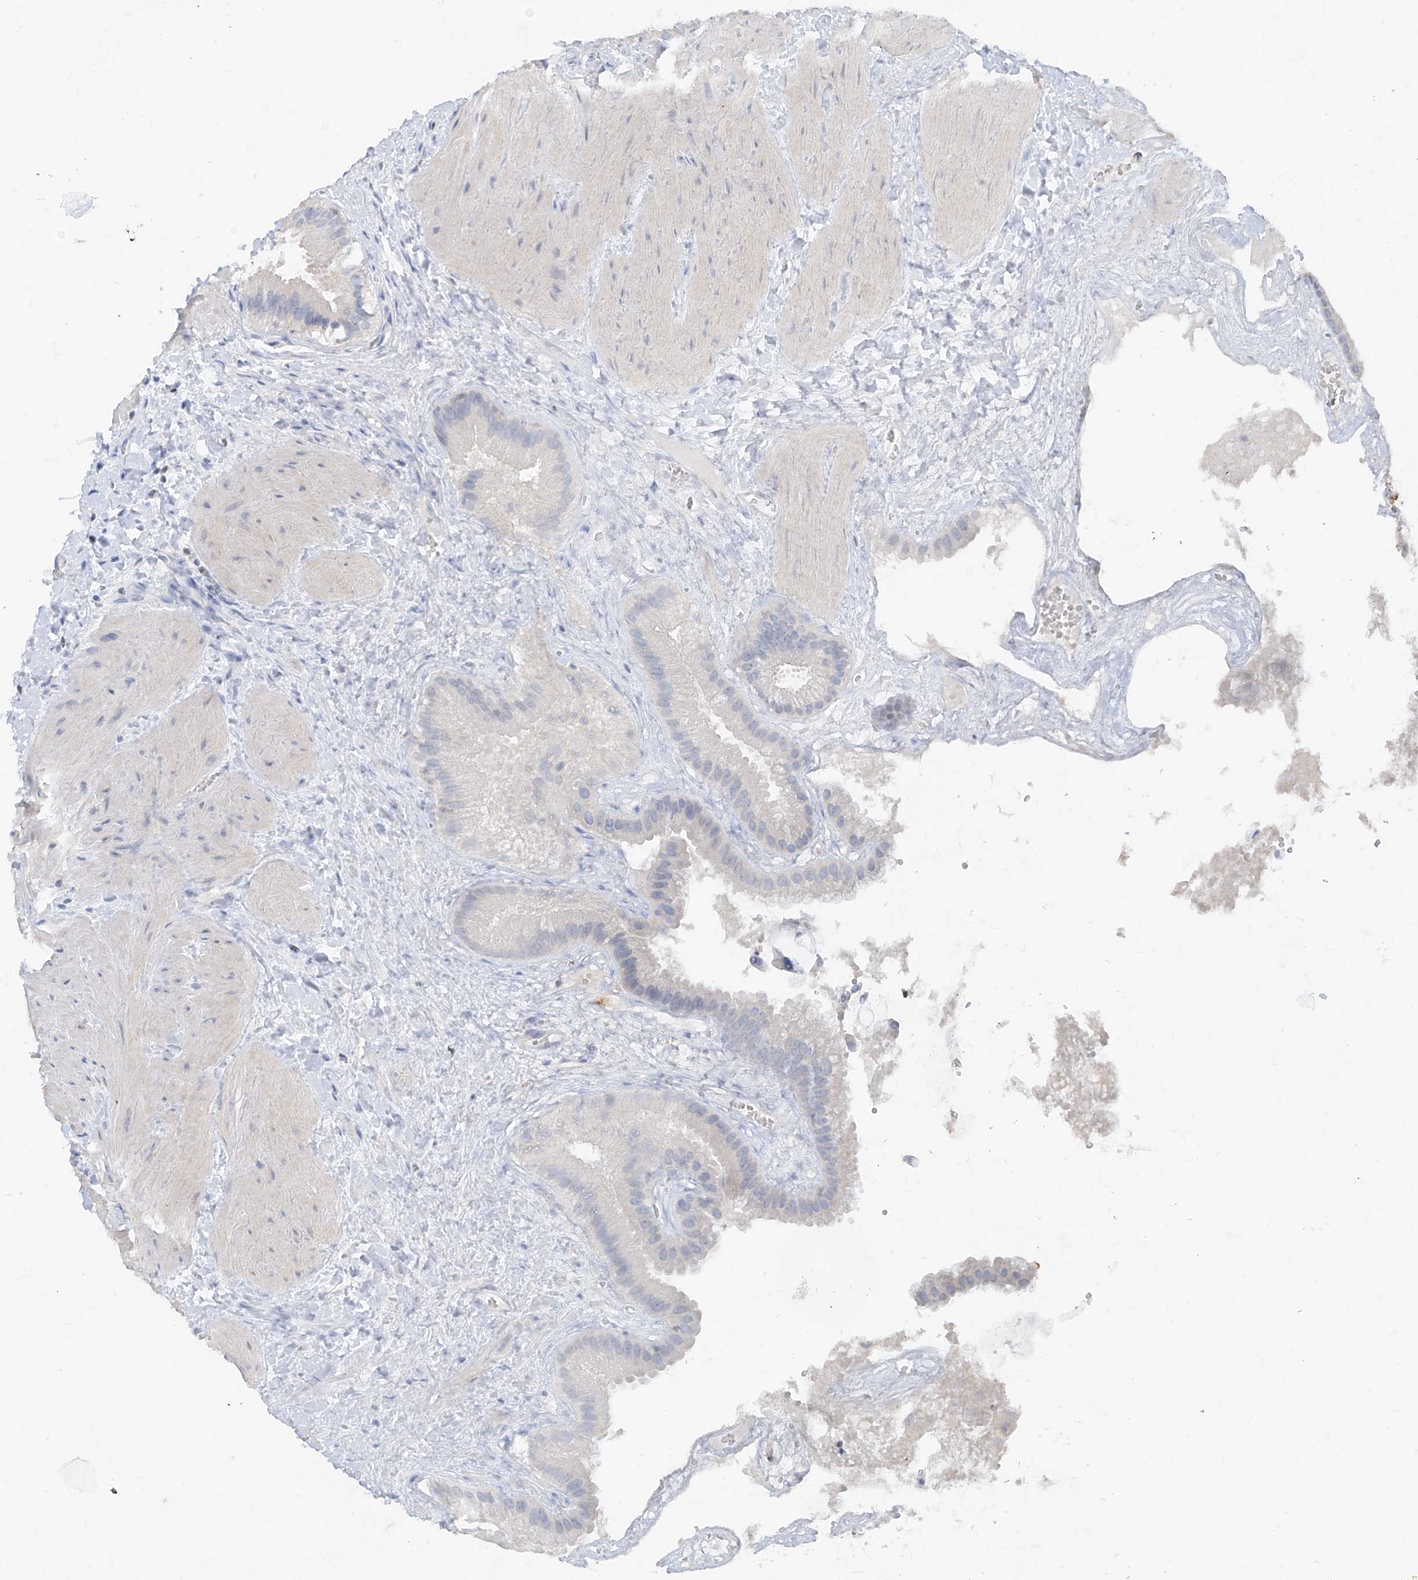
{"staining": {"intensity": "negative", "quantity": "none", "location": "none"}, "tissue": "gallbladder", "cell_type": "Glandular cells", "image_type": "normal", "snomed": [{"axis": "morphology", "description": "Normal tissue, NOS"}, {"axis": "topography", "description": "Gallbladder"}], "caption": "Glandular cells show no significant positivity in benign gallbladder. (Brightfield microscopy of DAB immunohistochemistry at high magnification).", "gene": "TBX21", "patient": {"sex": "male", "age": 55}}